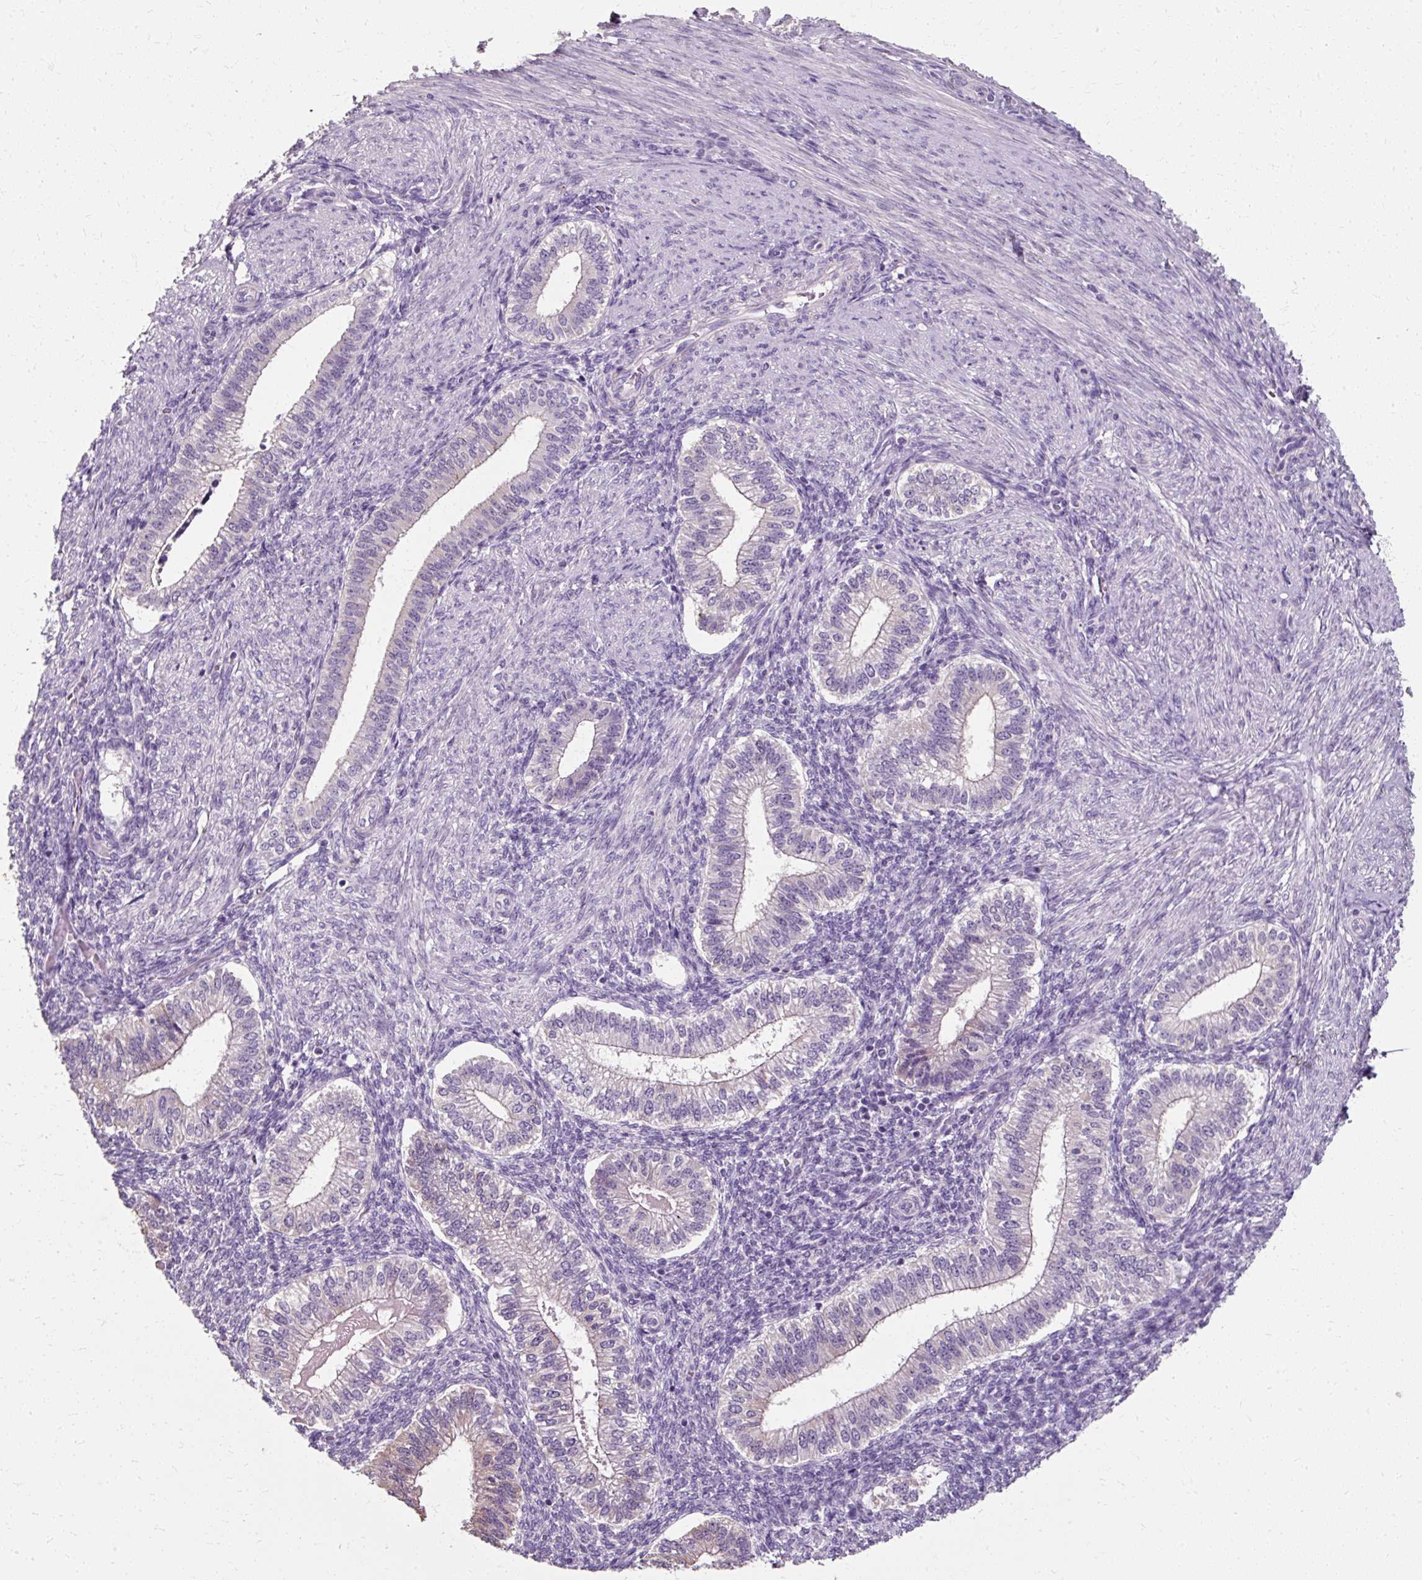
{"staining": {"intensity": "negative", "quantity": "none", "location": "none"}, "tissue": "endometrium", "cell_type": "Cells in endometrial stroma", "image_type": "normal", "snomed": [{"axis": "morphology", "description": "Normal tissue, NOS"}, {"axis": "topography", "description": "Endometrium"}], "caption": "Protein analysis of normal endometrium displays no significant expression in cells in endometrial stroma. (DAB (3,3'-diaminobenzidine) IHC, high magnification).", "gene": "KLHL24", "patient": {"sex": "female", "age": 25}}